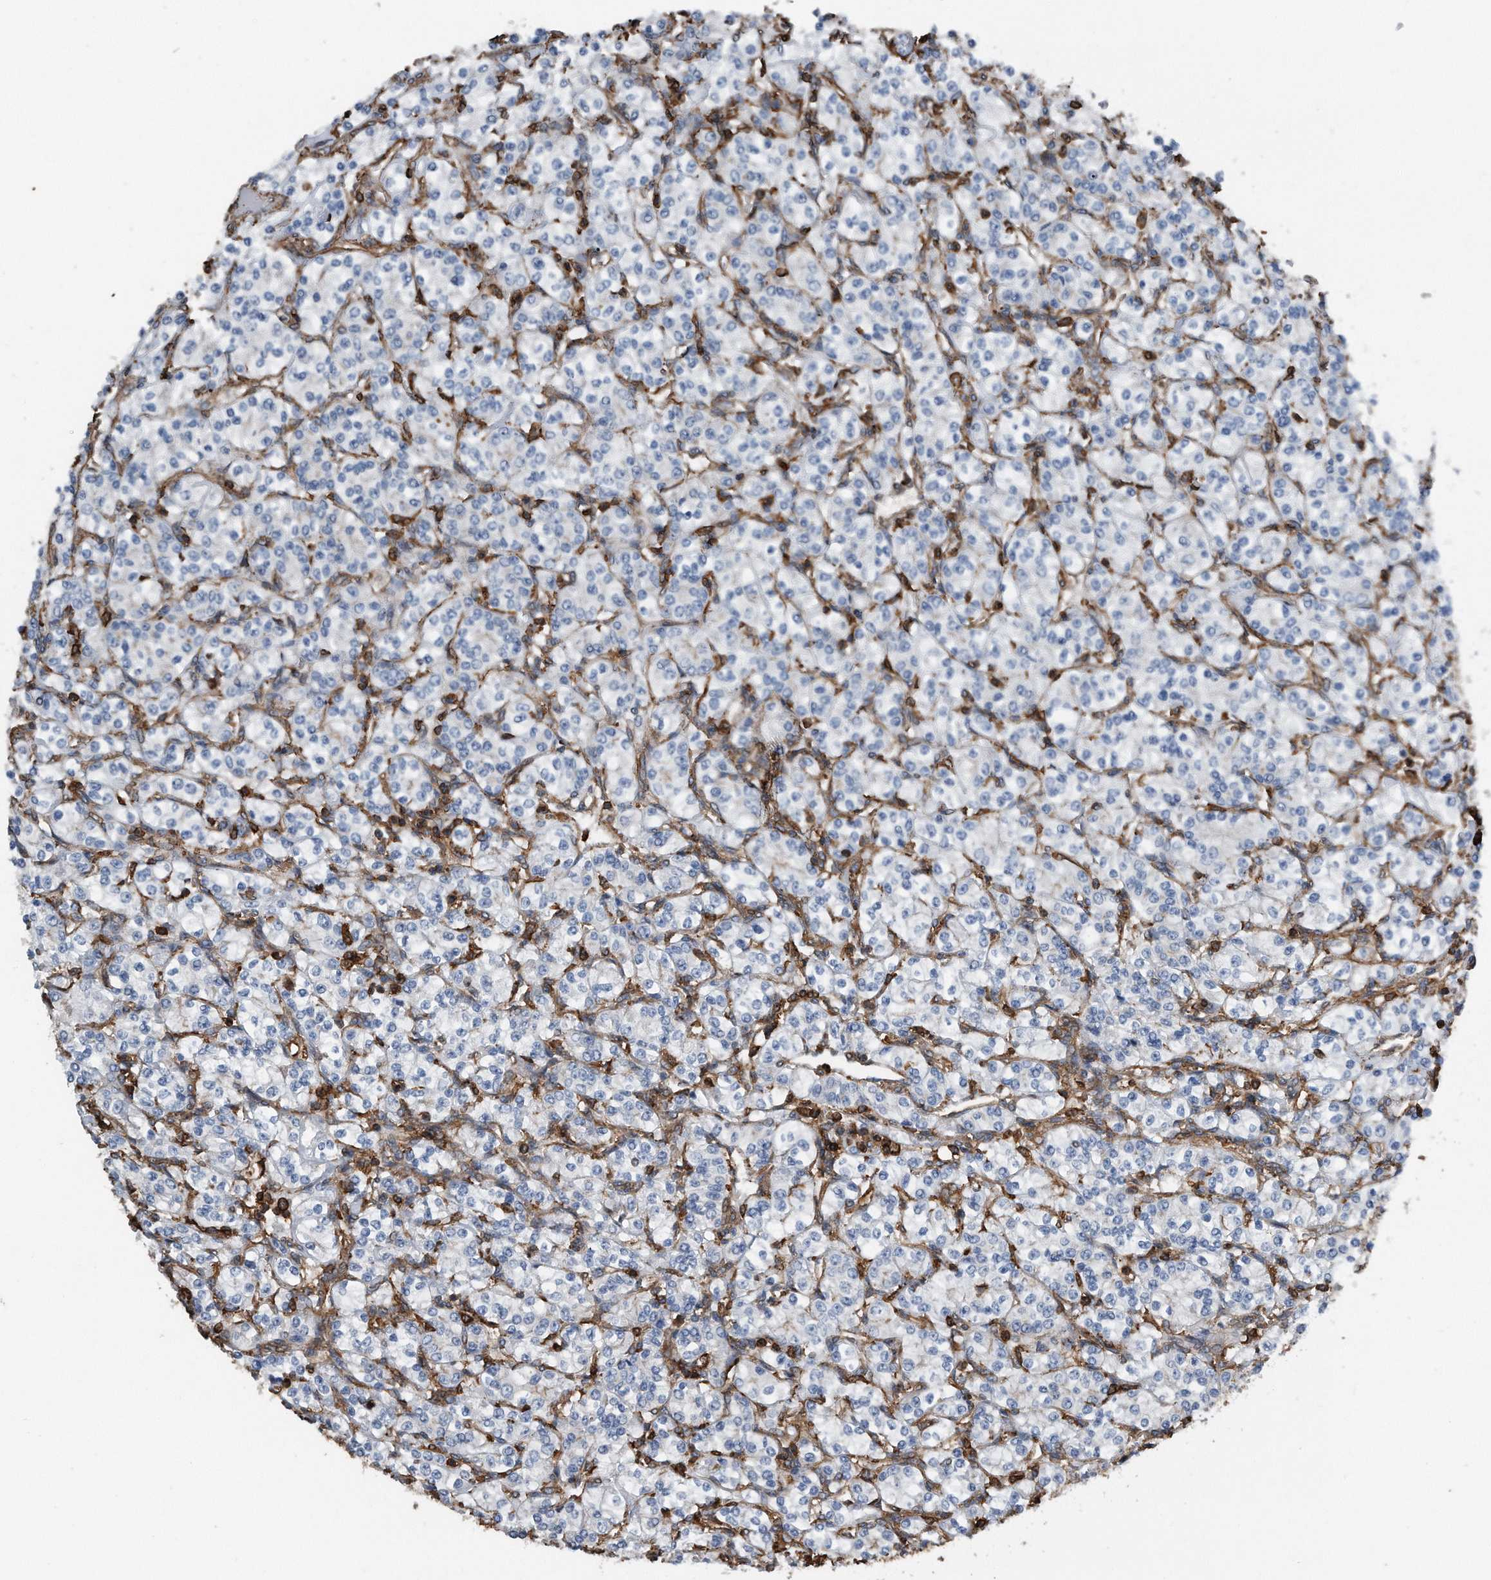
{"staining": {"intensity": "negative", "quantity": "none", "location": "none"}, "tissue": "renal cancer", "cell_type": "Tumor cells", "image_type": "cancer", "snomed": [{"axis": "morphology", "description": "Adenocarcinoma, NOS"}, {"axis": "topography", "description": "Kidney"}], "caption": "The image displays no staining of tumor cells in renal cancer (adenocarcinoma).", "gene": "RSPO3", "patient": {"sex": "male", "age": 77}}